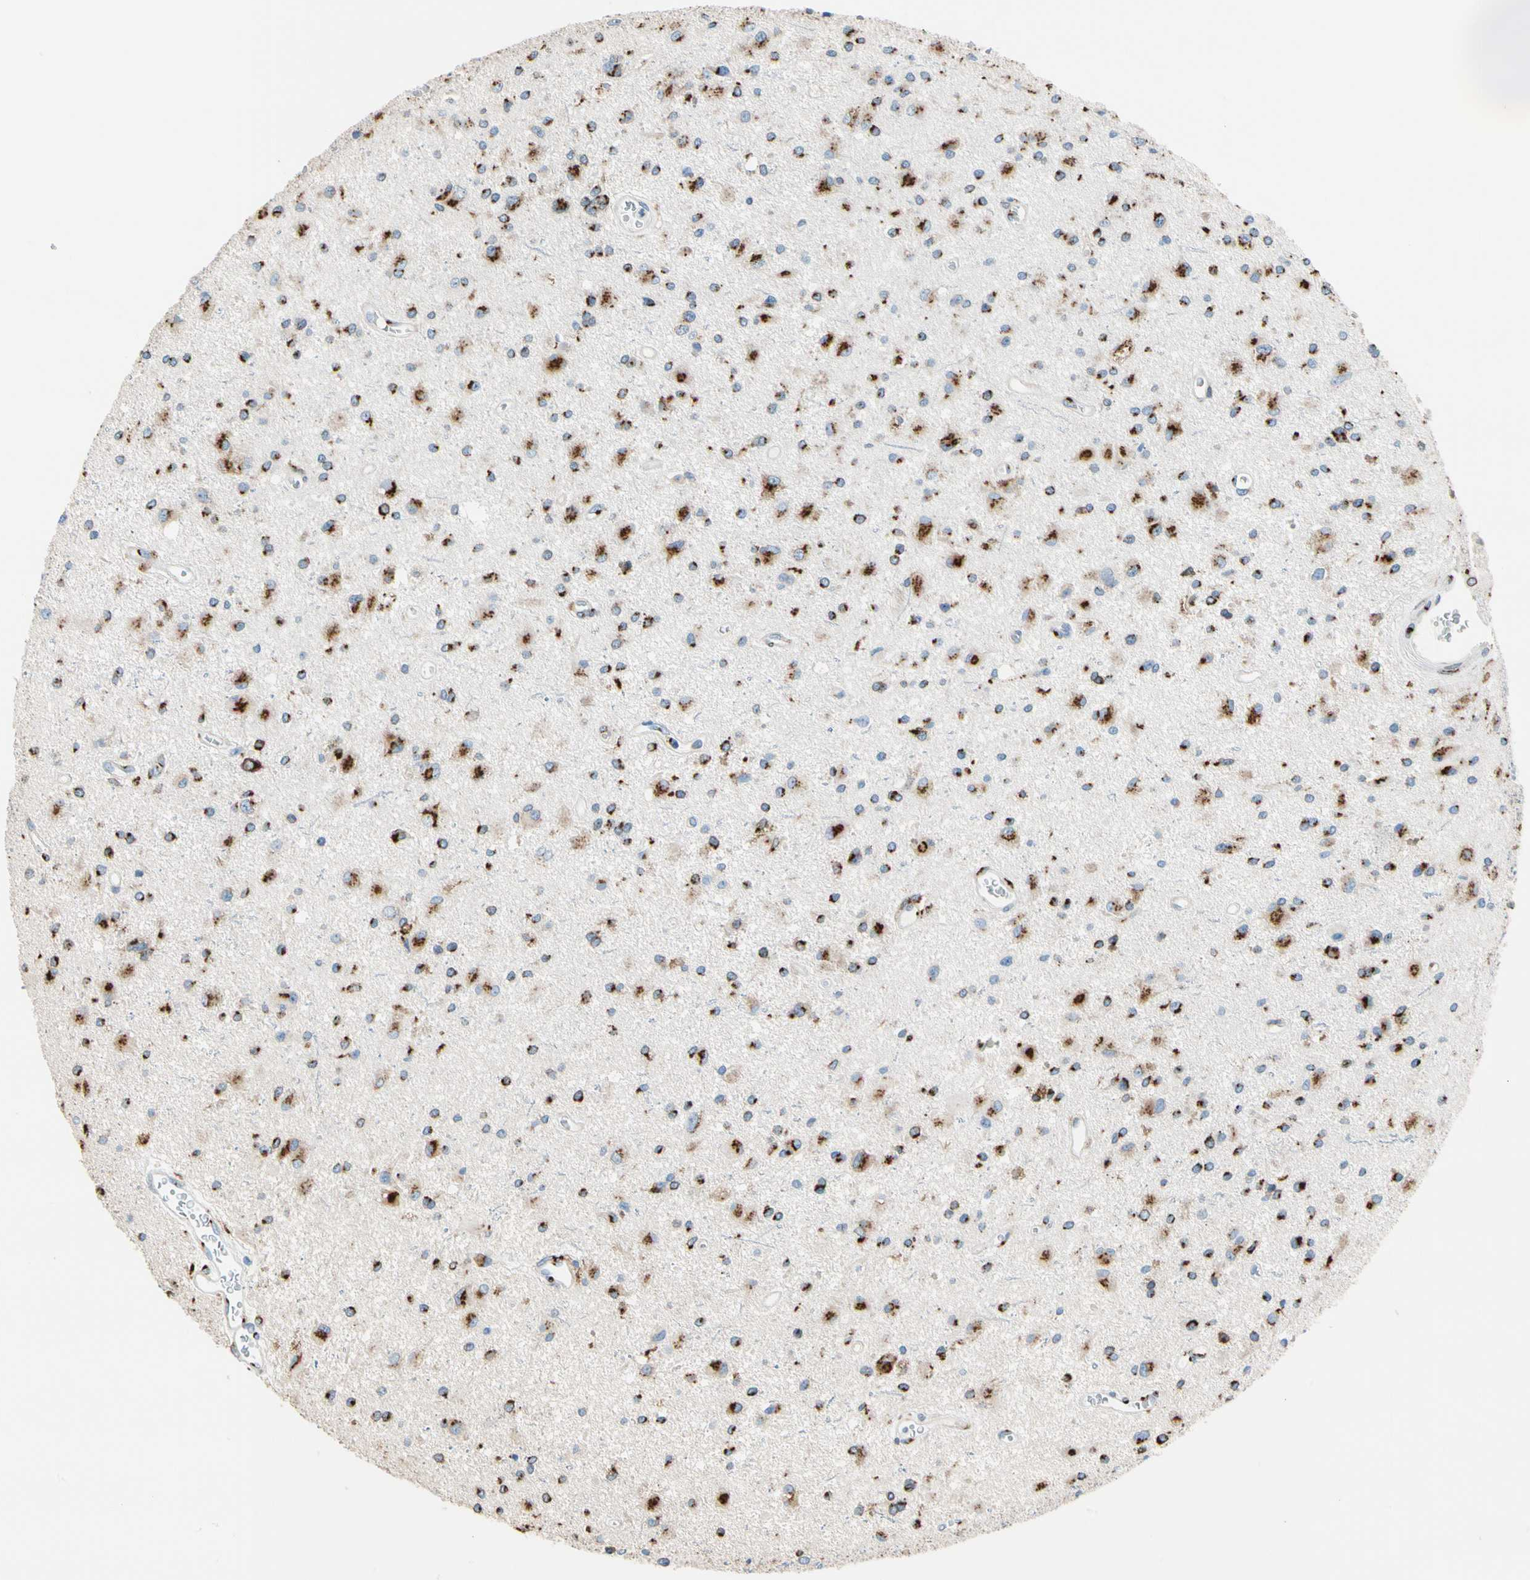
{"staining": {"intensity": "moderate", "quantity": ">75%", "location": "cytoplasmic/membranous"}, "tissue": "glioma", "cell_type": "Tumor cells", "image_type": "cancer", "snomed": [{"axis": "morphology", "description": "Glioma, malignant, Low grade"}, {"axis": "topography", "description": "Brain"}], "caption": "About >75% of tumor cells in human malignant glioma (low-grade) reveal moderate cytoplasmic/membranous protein positivity as visualized by brown immunohistochemical staining.", "gene": "NUCB1", "patient": {"sex": "male", "age": 58}}